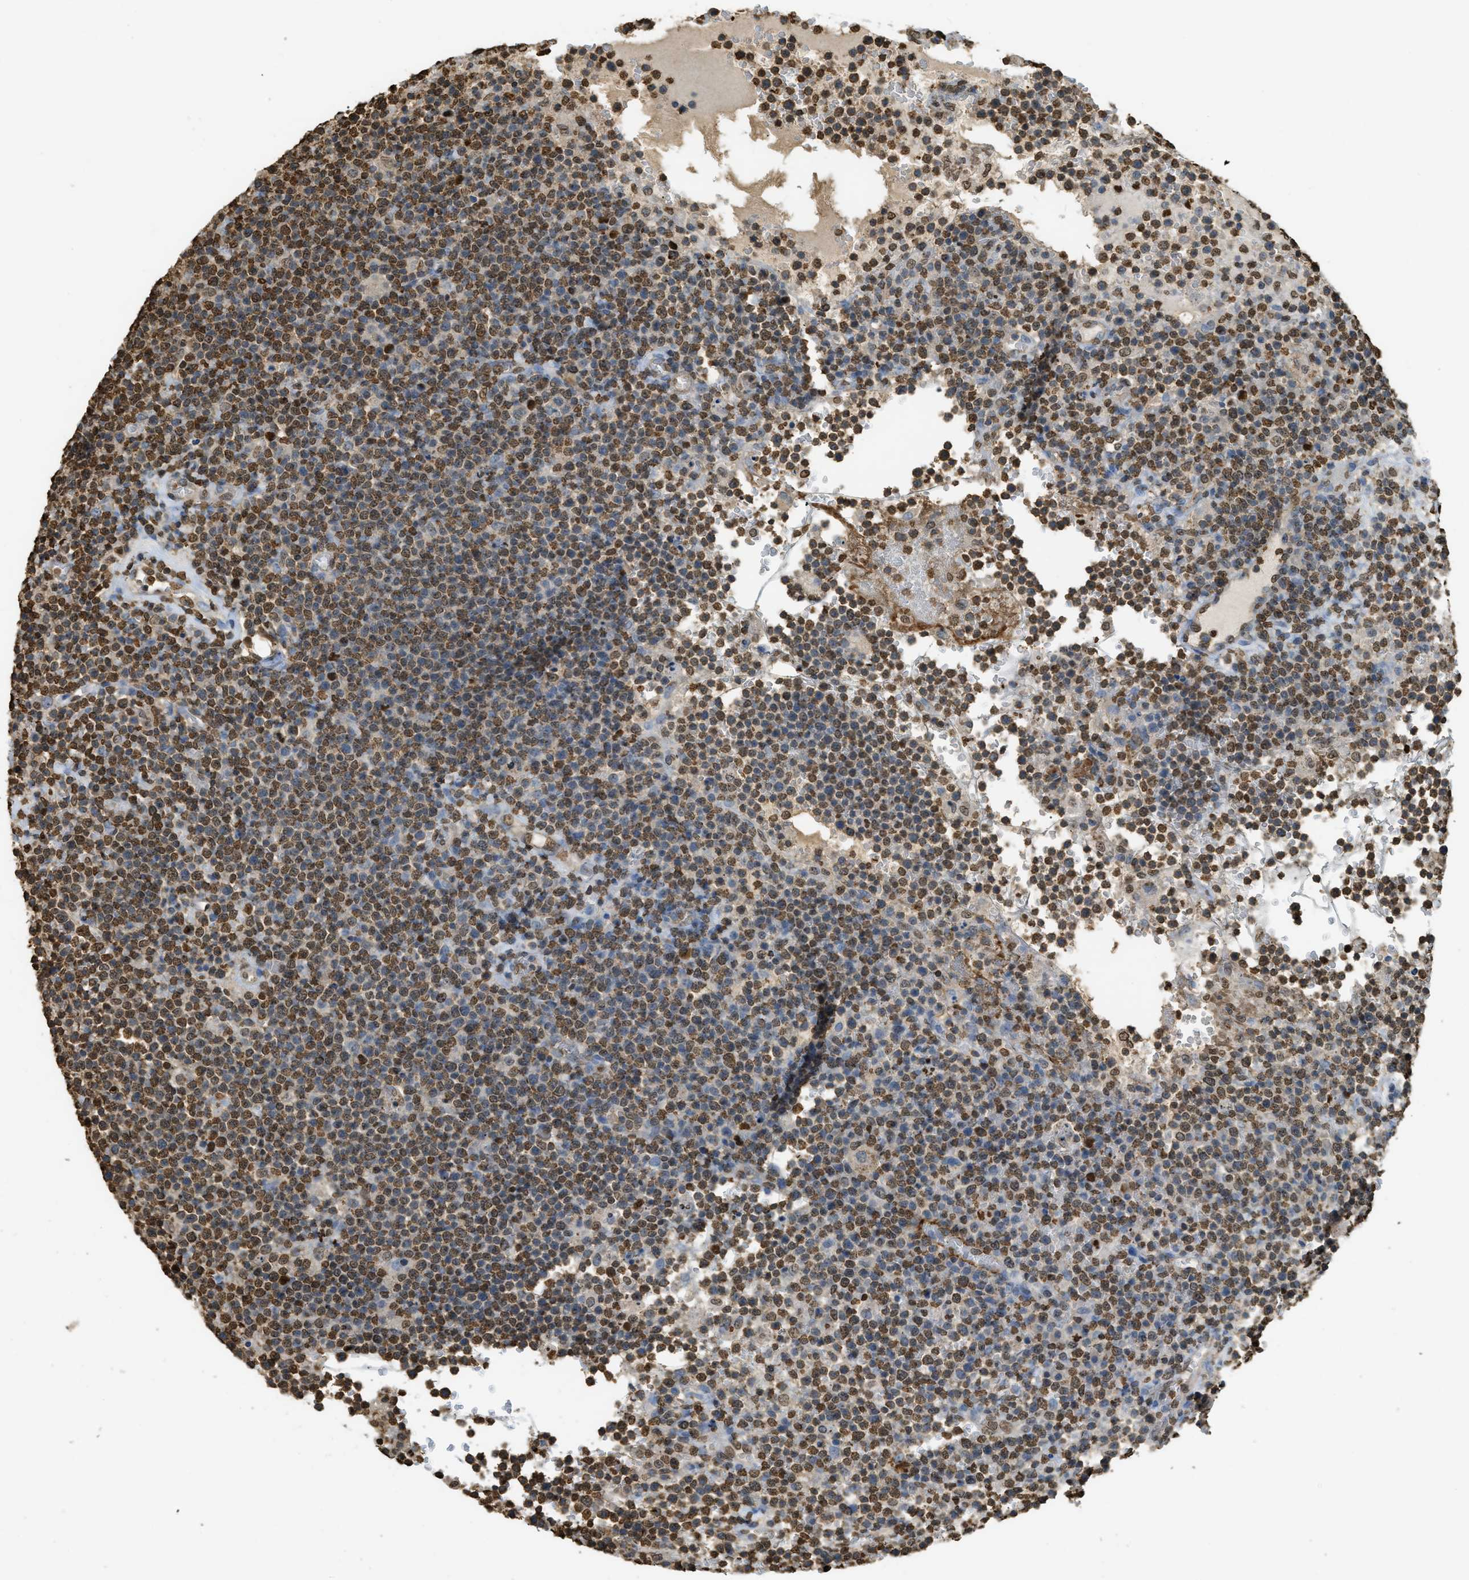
{"staining": {"intensity": "moderate", "quantity": "25%-75%", "location": "nuclear"}, "tissue": "lymphoma", "cell_type": "Tumor cells", "image_type": "cancer", "snomed": [{"axis": "morphology", "description": "Malignant lymphoma, non-Hodgkin's type, High grade"}, {"axis": "topography", "description": "Lymph node"}], "caption": "Protein staining exhibits moderate nuclear expression in about 25%-75% of tumor cells in lymphoma.", "gene": "NR5A2", "patient": {"sex": "male", "age": 61}}